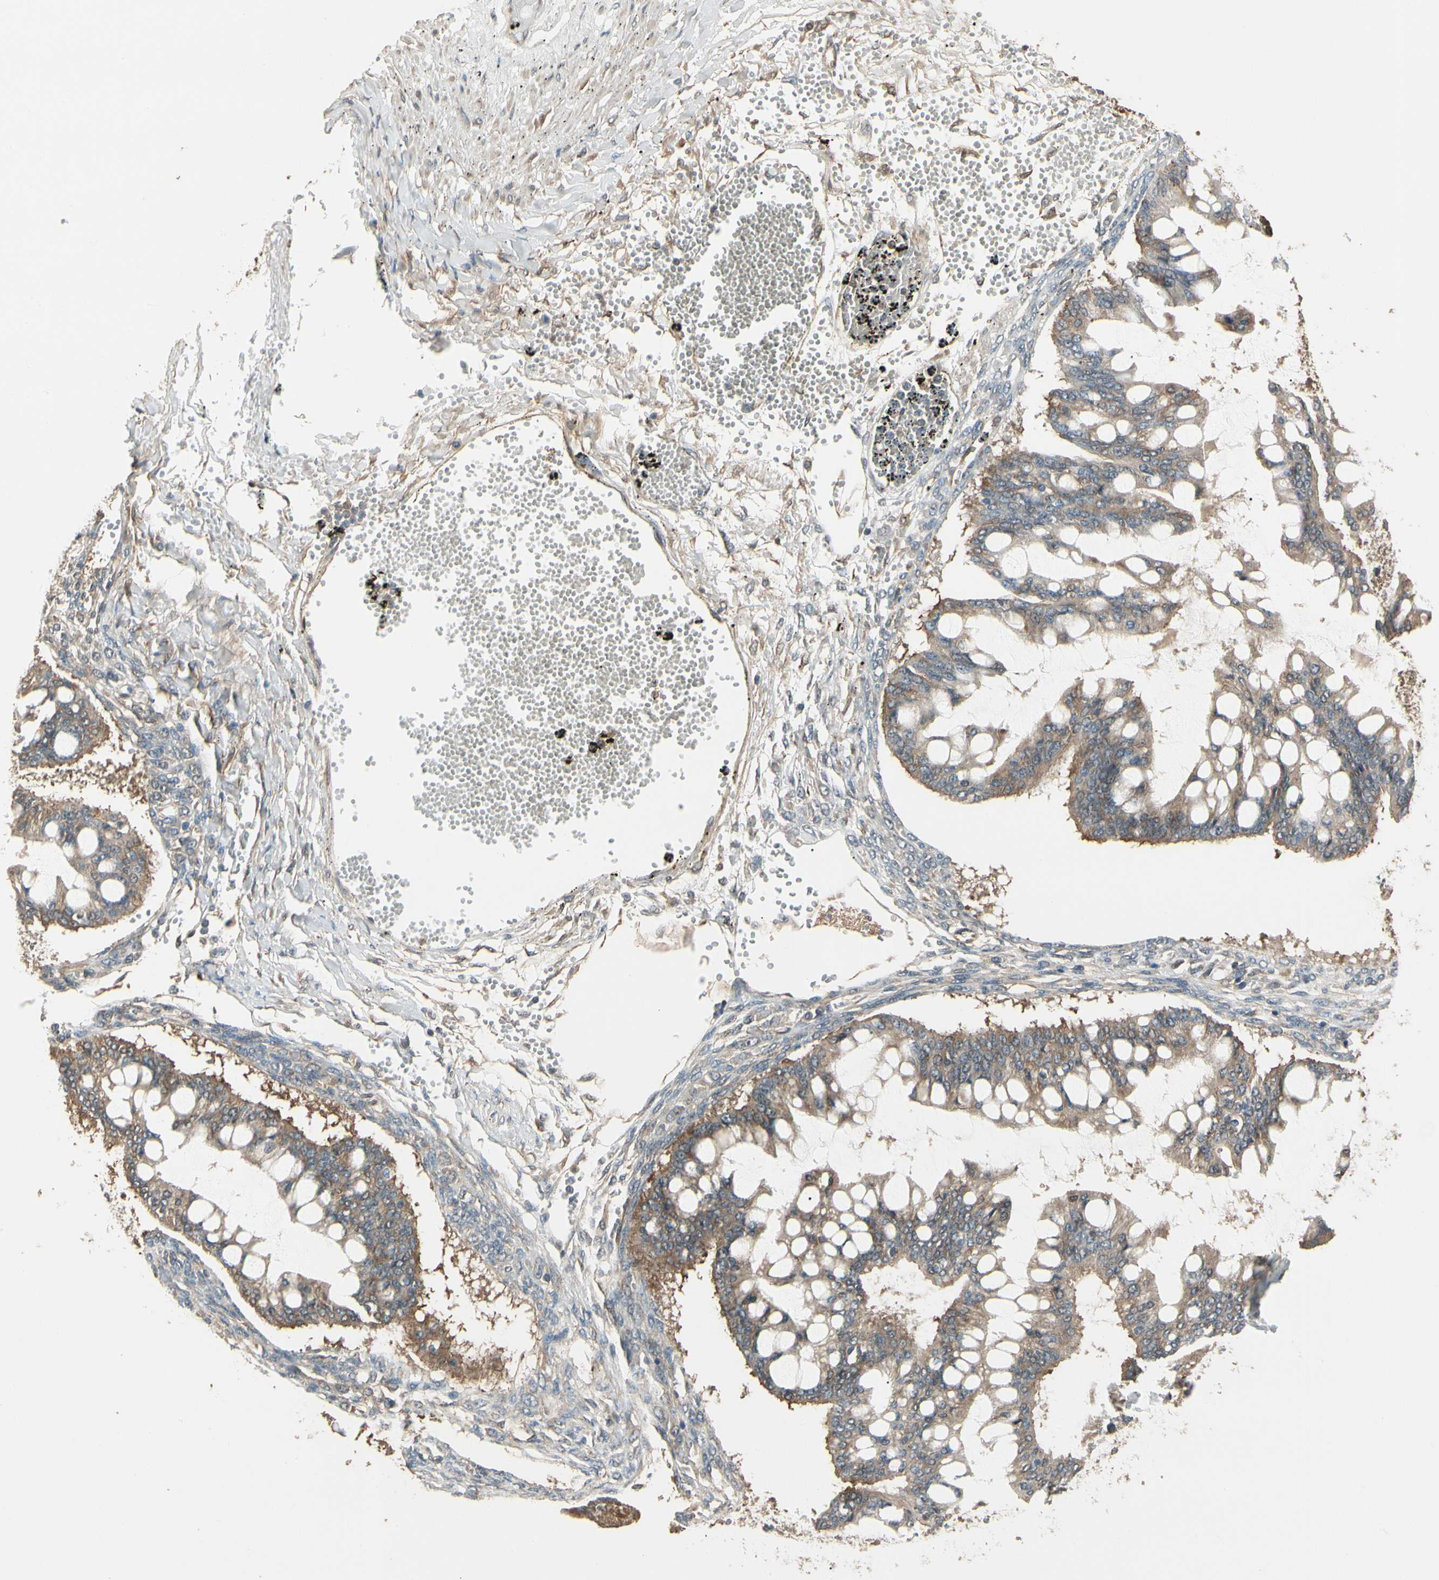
{"staining": {"intensity": "moderate", "quantity": ">75%", "location": "cytoplasmic/membranous"}, "tissue": "ovarian cancer", "cell_type": "Tumor cells", "image_type": "cancer", "snomed": [{"axis": "morphology", "description": "Cystadenocarcinoma, mucinous, NOS"}, {"axis": "topography", "description": "Ovary"}], "caption": "Protein staining of ovarian cancer tissue demonstrates moderate cytoplasmic/membranous staining in approximately >75% of tumor cells.", "gene": "CCT7", "patient": {"sex": "female", "age": 73}}